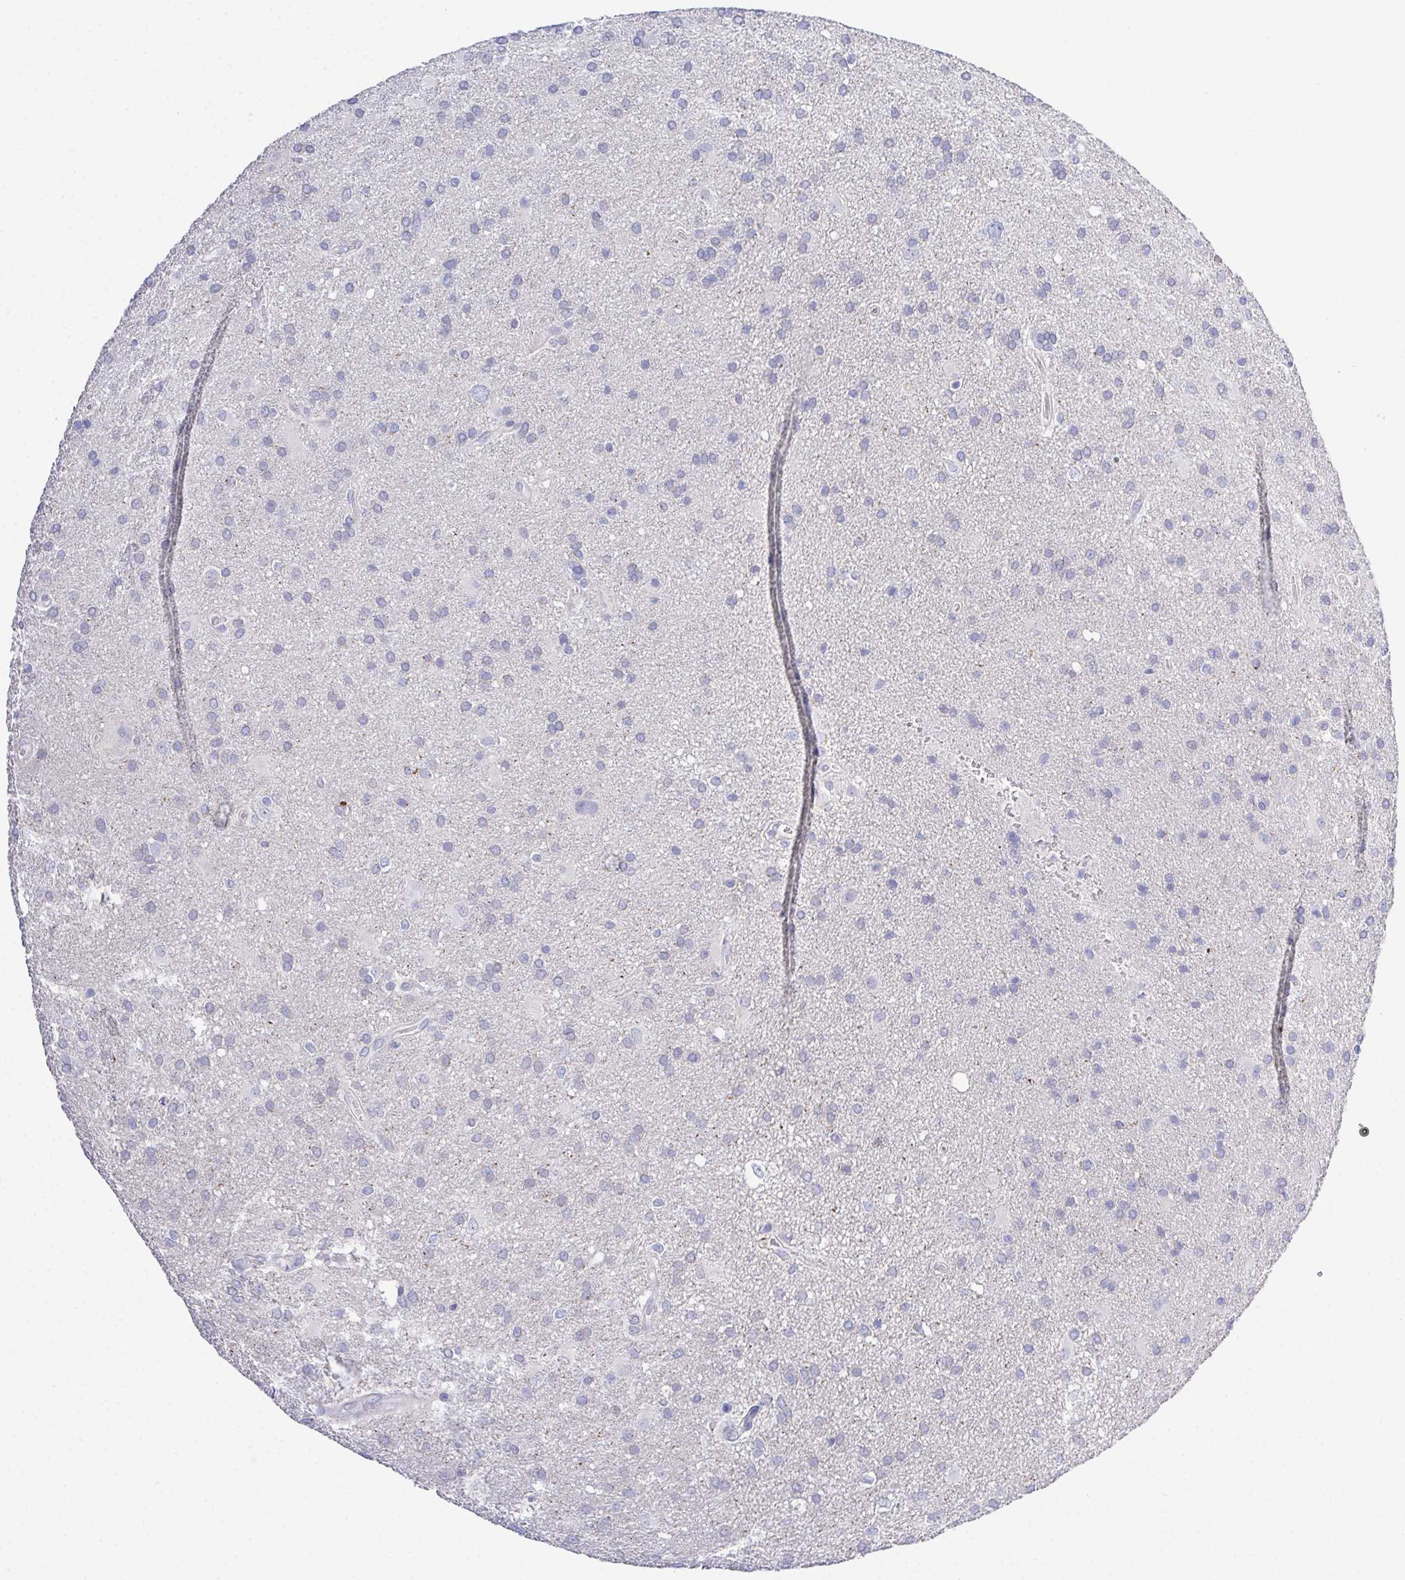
{"staining": {"intensity": "negative", "quantity": "none", "location": "none"}, "tissue": "glioma", "cell_type": "Tumor cells", "image_type": "cancer", "snomed": [{"axis": "morphology", "description": "Glioma, malignant, Low grade"}, {"axis": "topography", "description": "Brain"}], "caption": "Glioma was stained to show a protein in brown. There is no significant positivity in tumor cells.", "gene": "PRG3", "patient": {"sex": "male", "age": 66}}